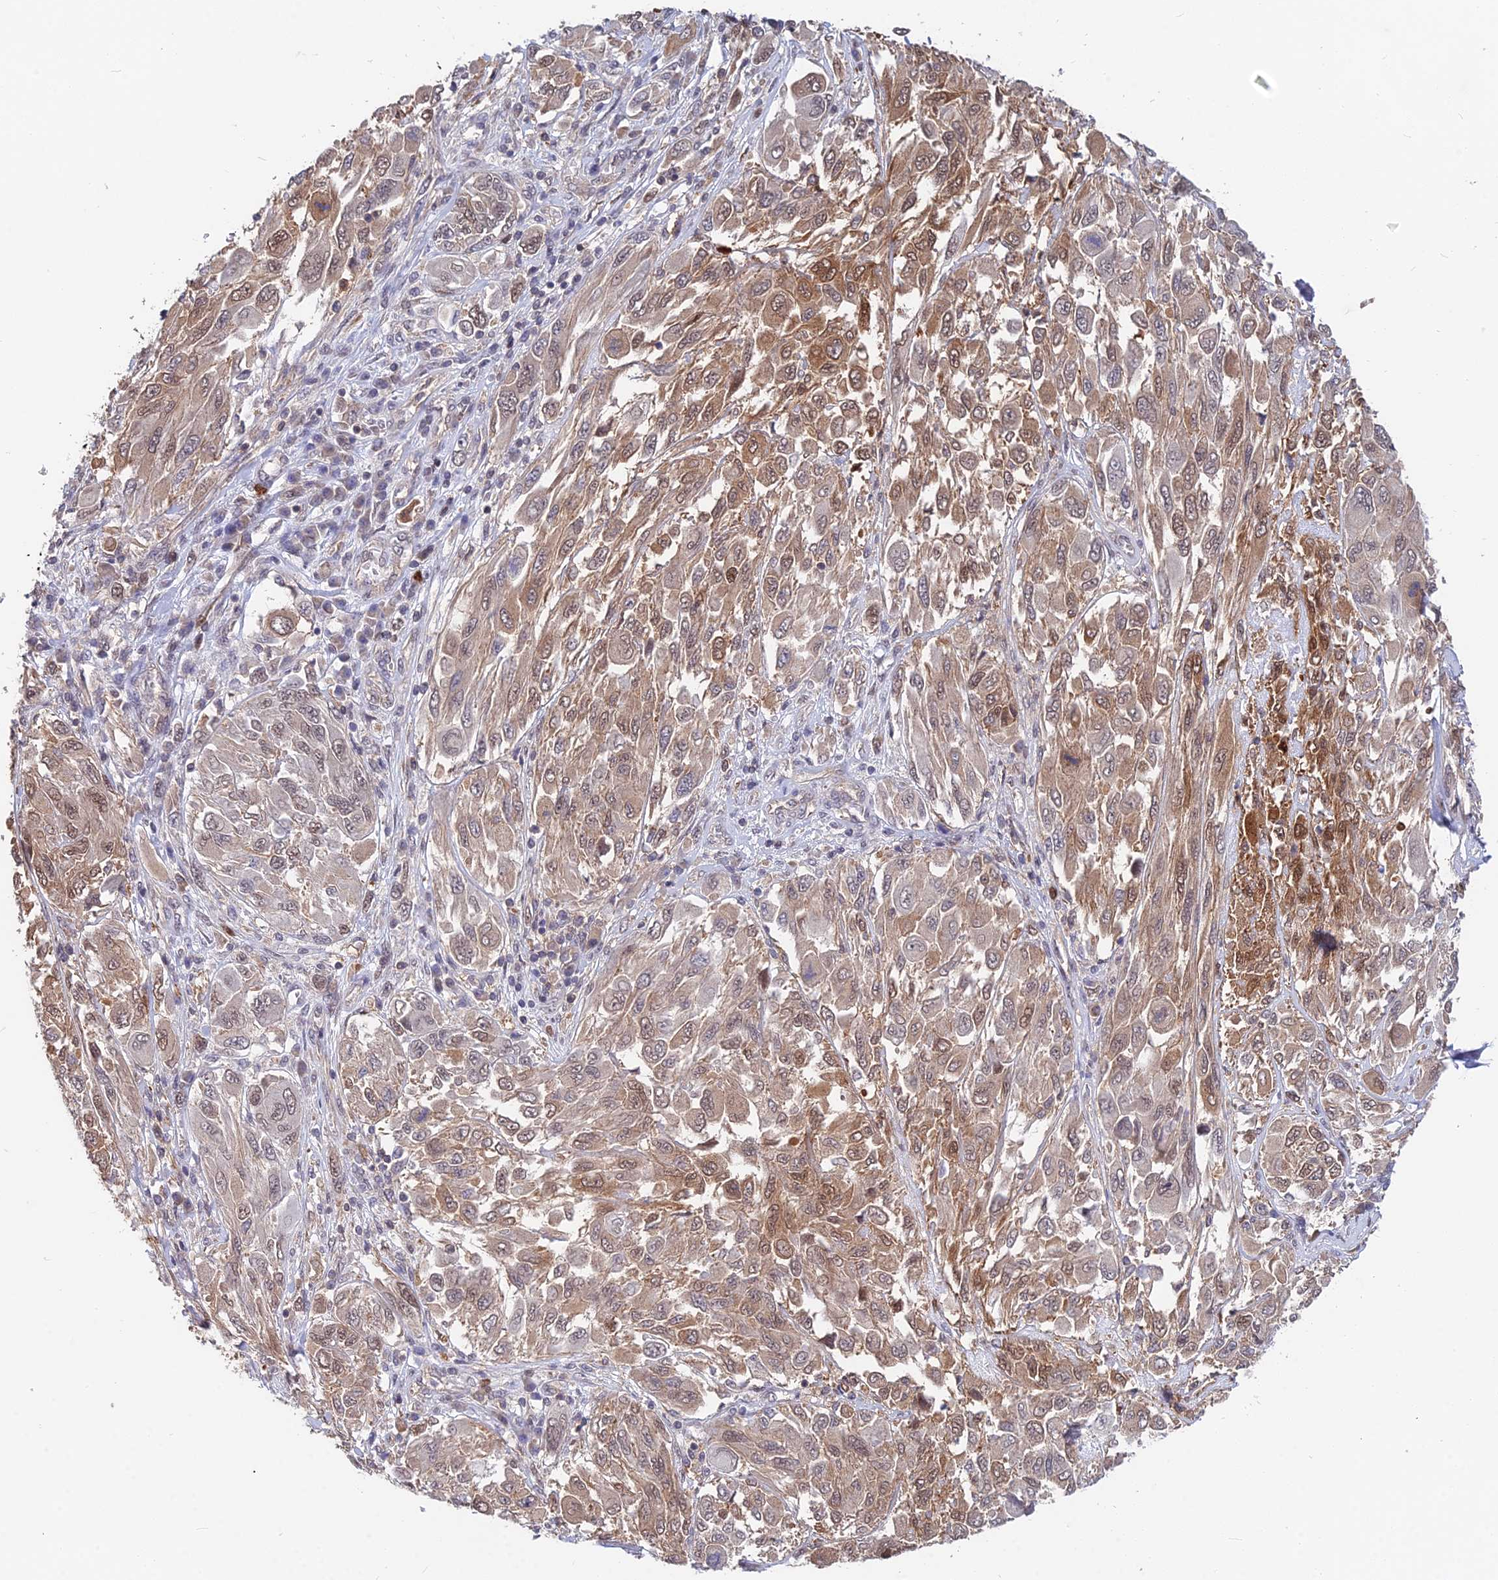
{"staining": {"intensity": "moderate", "quantity": ">75%", "location": "cytoplasmic/membranous,nuclear"}, "tissue": "melanoma", "cell_type": "Tumor cells", "image_type": "cancer", "snomed": [{"axis": "morphology", "description": "Malignant melanoma, NOS"}, {"axis": "topography", "description": "Skin"}], "caption": "Melanoma stained with a protein marker demonstrates moderate staining in tumor cells.", "gene": "B3GALT4", "patient": {"sex": "female", "age": 91}}